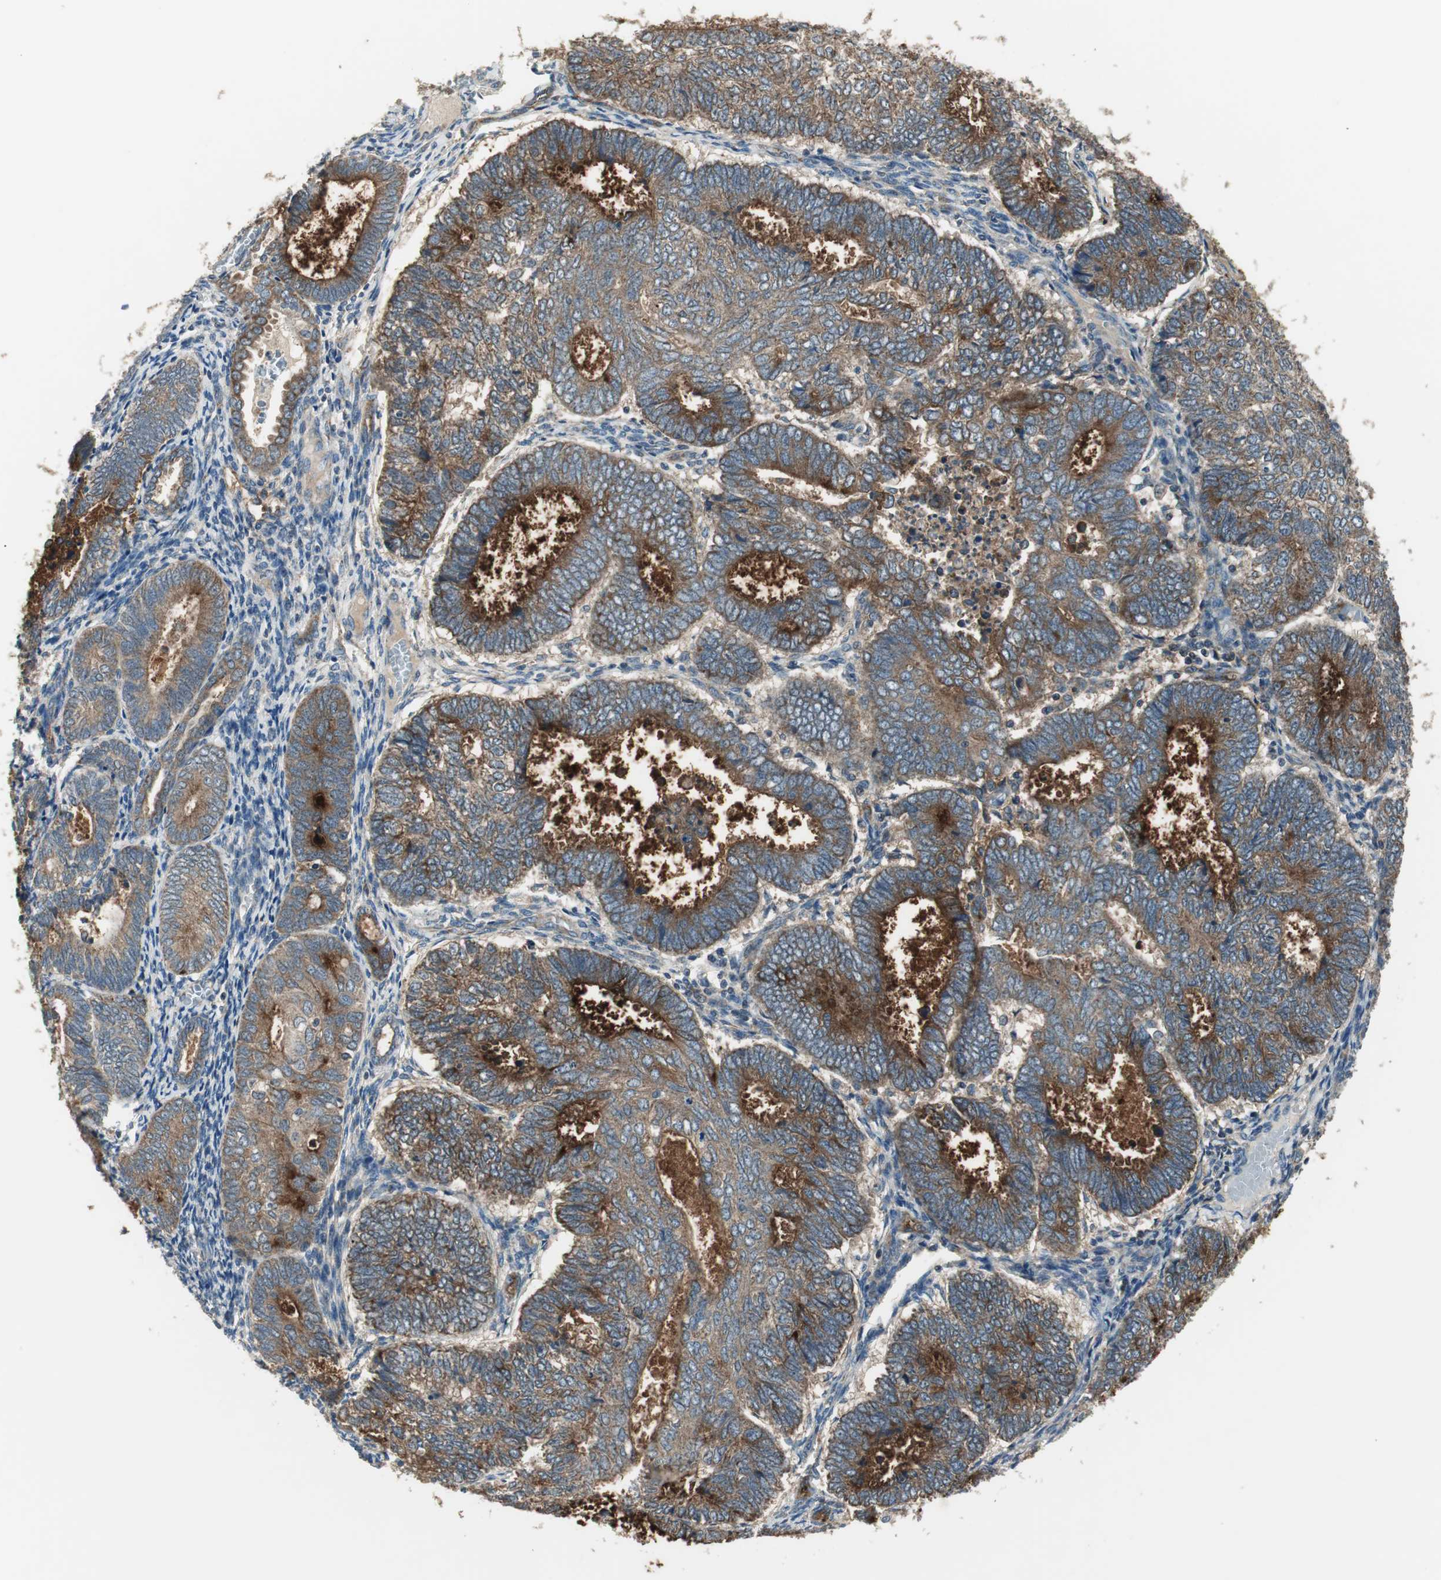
{"staining": {"intensity": "strong", "quantity": ">75%", "location": "cytoplasmic/membranous"}, "tissue": "endometrial cancer", "cell_type": "Tumor cells", "image_type": "cancer", "snomed": [{"axis": "morphology", "description": "Adenocarcinoma, NOS"}, {"axis": "topography", "description": "Uterus"}], "caption": "Tumor cells demonstrate high levels of strong cytoplasmic/membranous staining in approximately >75% of cells in endometrial cancer (adenocarcinoma).", "gene": "MSTO1", "patient": {"sex": "female", "age": 60}}